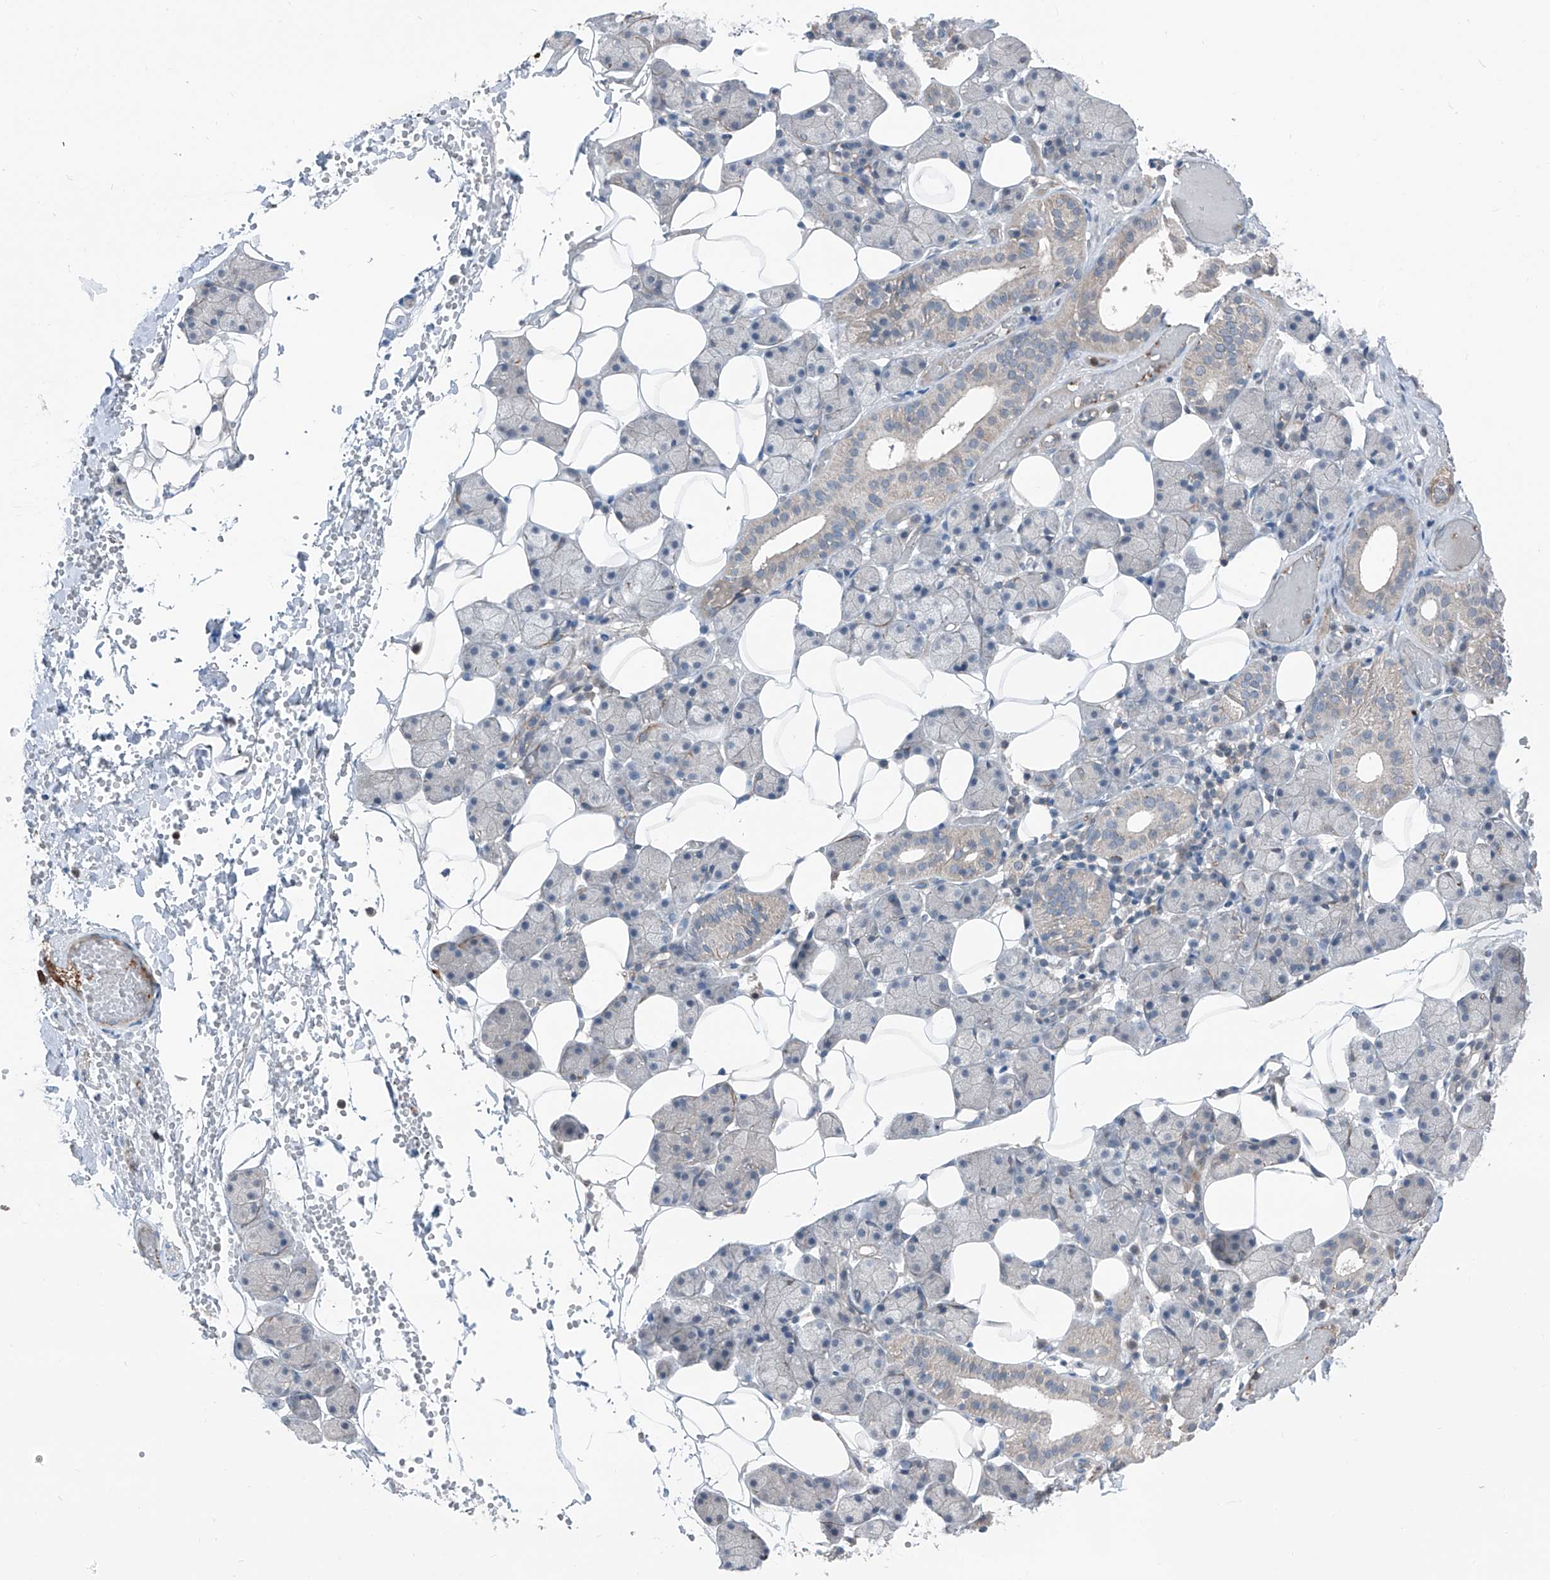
{"staining": {"intensity": "weak", "quantity": "<25%", "location": "cytoplasmic/membranous"}, "tissue": "salivary gland", "cell_type": "Glandular cells", "image_type": "normal", "snomed": [{"axis": "morphology", "description": "Normal tissue, NOS"}, {"axis": "topography", "description": "Salivary gland"}], "caption": "This histopathology image is of benign salivary gland stained with immunohistochemistry (IHC) to label a protein in brown with the nuclei are counter-stained blue. There is no expression in glandular cells. (Immunohistochemistry, brightfield microscopy, high magnification).", "gene": "HSPB11", "patient": {"sex": "female", "age": 33}}